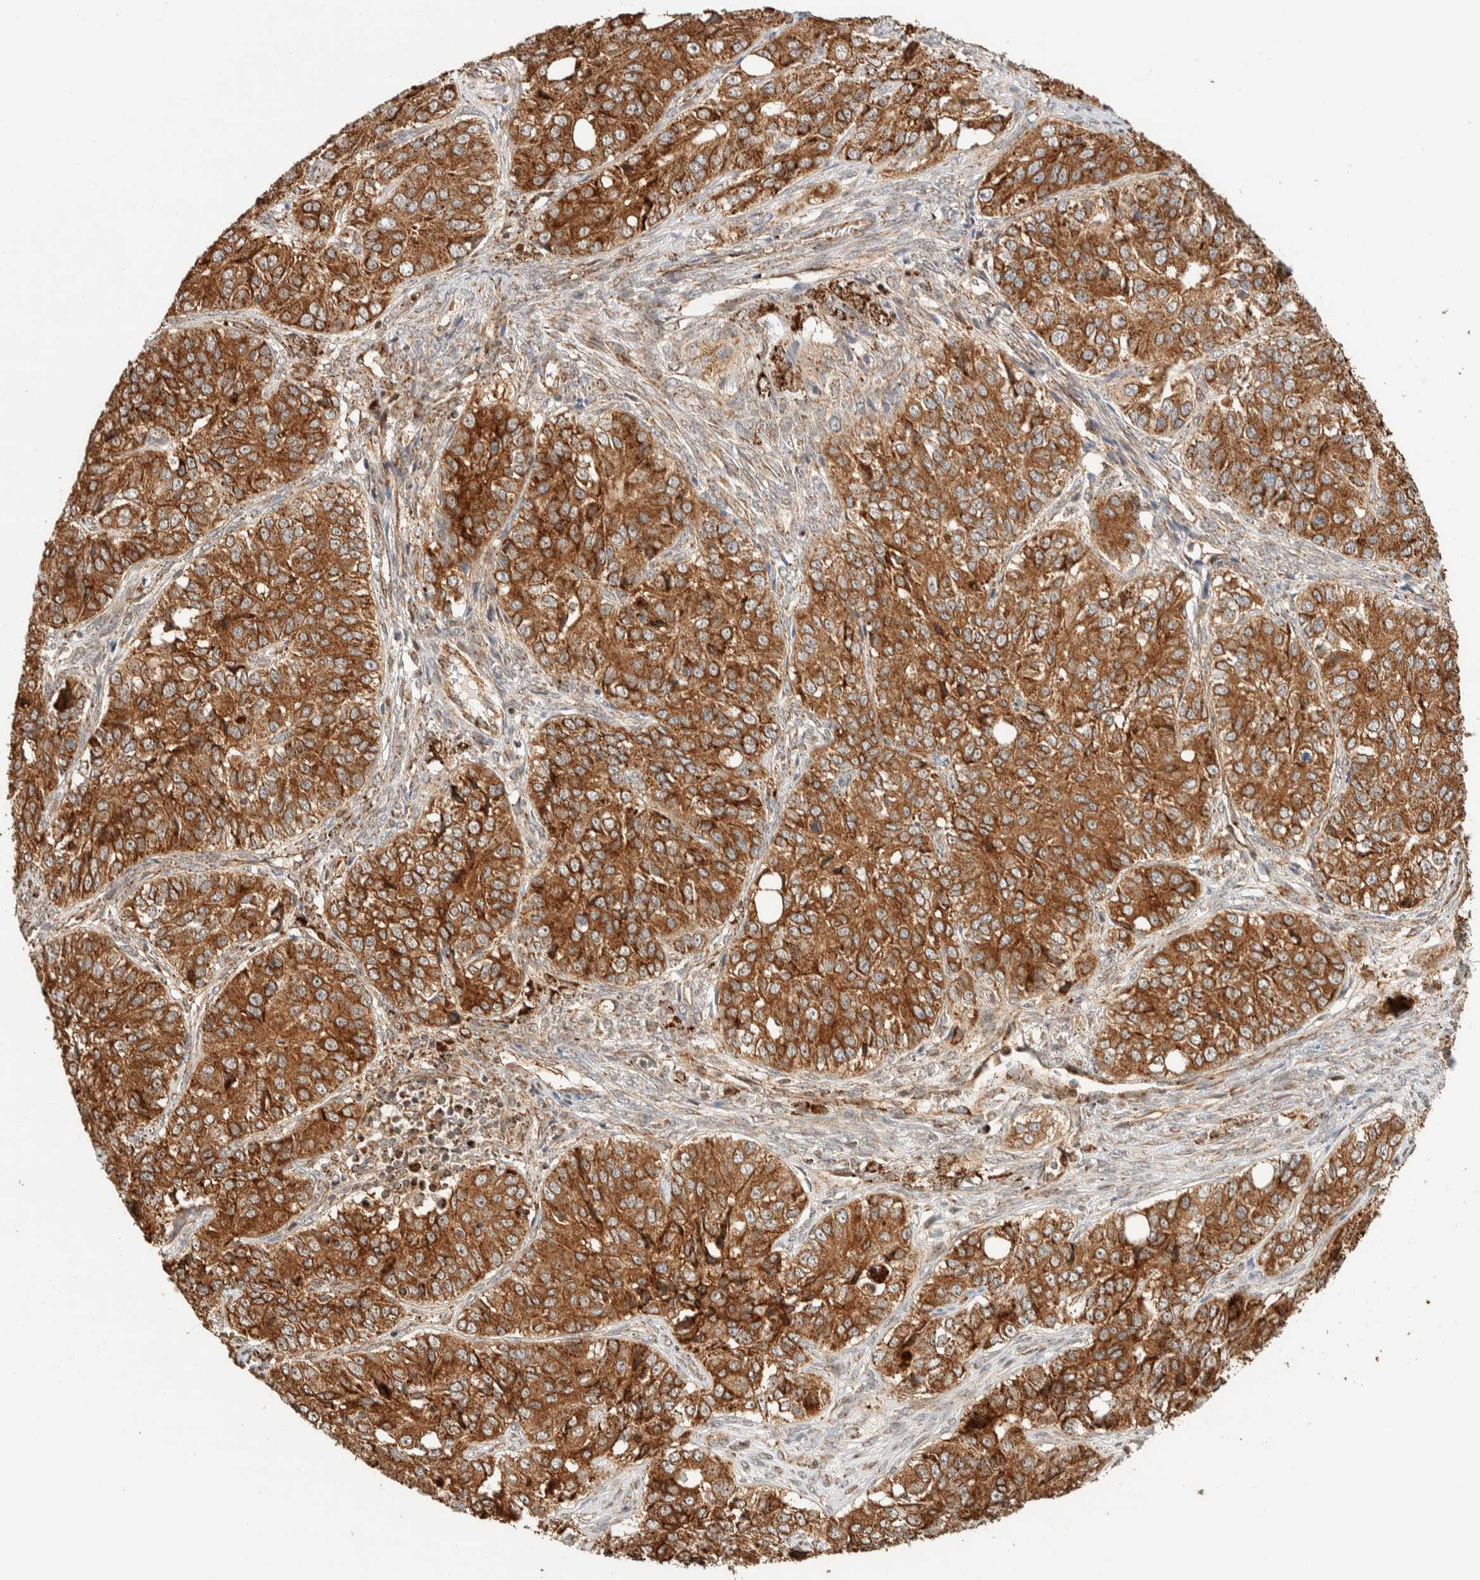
{"staining": {"intensity": "moderate", "quantity": ">75%", "location": "cytoplasmic/membranous"}, "tissue": "ovarian cancer", "cell_type": "Tumor cells", "image_type": "cancer", "snomed": [{"axis": "morphology", "description": "Carcinoma, endometroid"}, {"axis": "topography", "description": "Ovary"}], "caption": "The immunohistochemical stain labels moderate cytoplasmic/membranous positivity in tumor cells of ovarian endometroid carcinoma tissue.", "gene": "KIF9", "patient": {"sex": "female", "age": 51}}